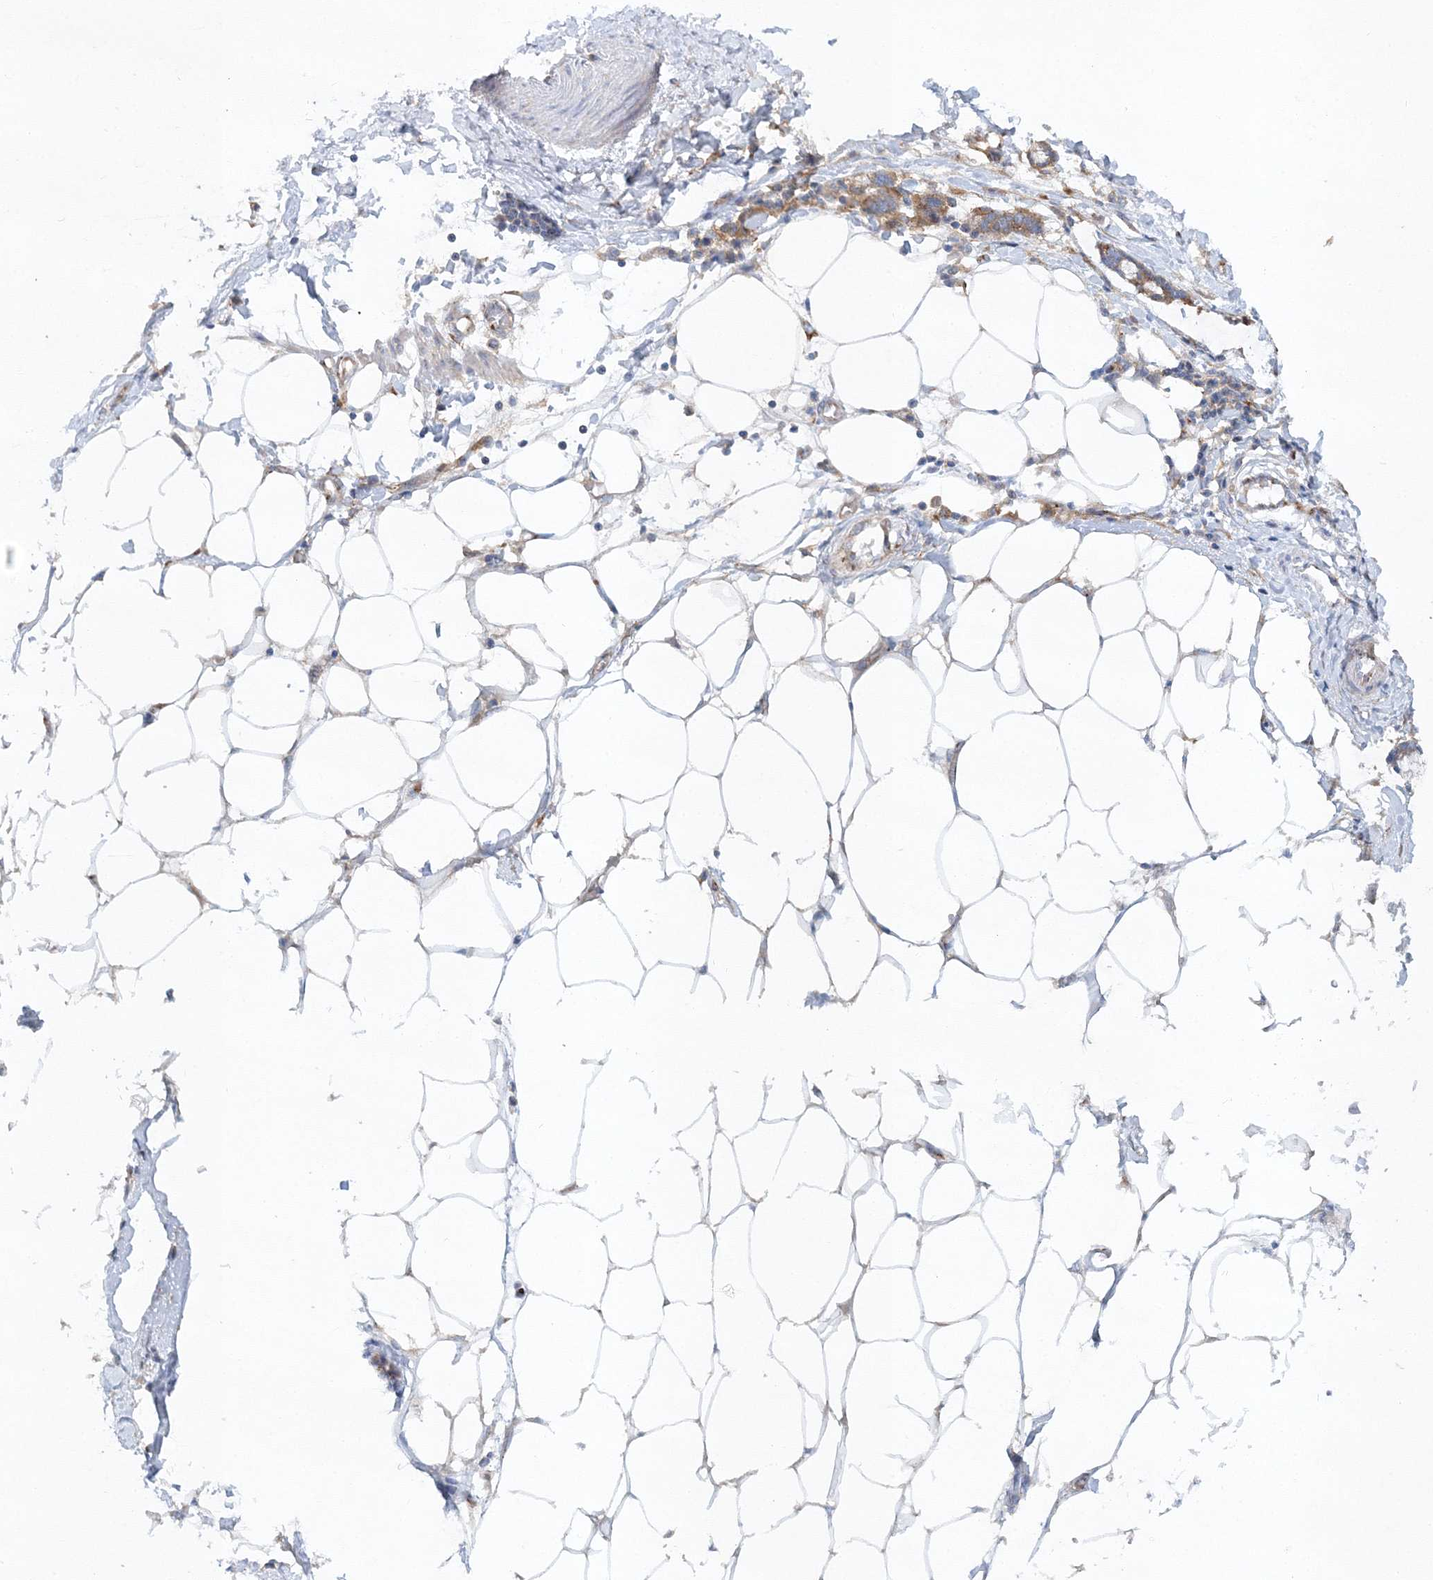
{"staining": {"intensity": "negative", "quantity": "none", "location": "none"}, "tissue": "adipose tissue", "cell_type": "Adipocytes", "image_type": "normal", "snomed": [{"axis": "morphology", "description": "Normal tissue, NOS"}, {"axis": "morphology", "description": "Adenocarcinoma, NOS"}, {"axis": "topography", "description": "Colon"}, {"axis": "topography", "description": "Peripheral nerve tissue"}], "caption": "Immunohistochemical staining of normal human adipose tissue reveals no significant positivity in adipocytes. (IHC, brightfield microscopy, high magnification).", "gene": "SEC23IP", "patient": {"sex": "male", "age": 14}}